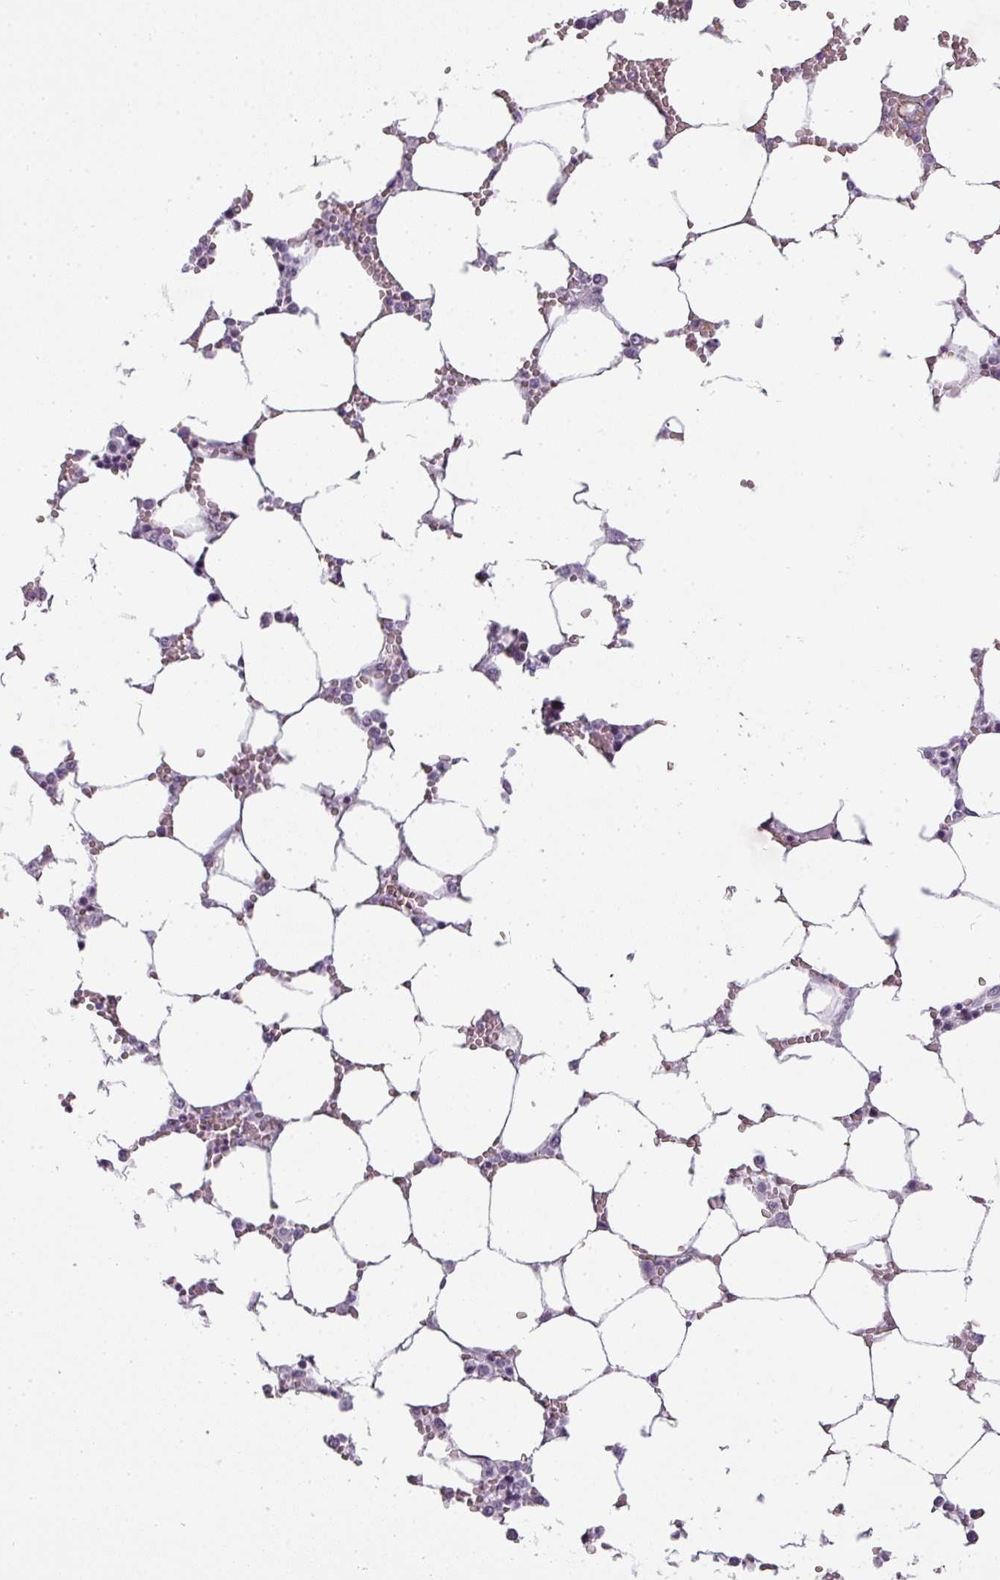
{"staining": {"intensity": "negative", "quantity": "none", "location": "none"}, "tissue": "bone marrow", "cell_type": "Hematopoietic cells", "image_type": "normal", "snomed": [{"axis": "morphology", "description": "Normal tissue, NOS"}, {"axis": "topography", "description": "Bone marrow"}], "caption": "Hematopoietic cells show no significant protein staining in unremarkable bone marrow.", "gene": "CHRDL1", "patient": {"sex": "male", "age": 64}}